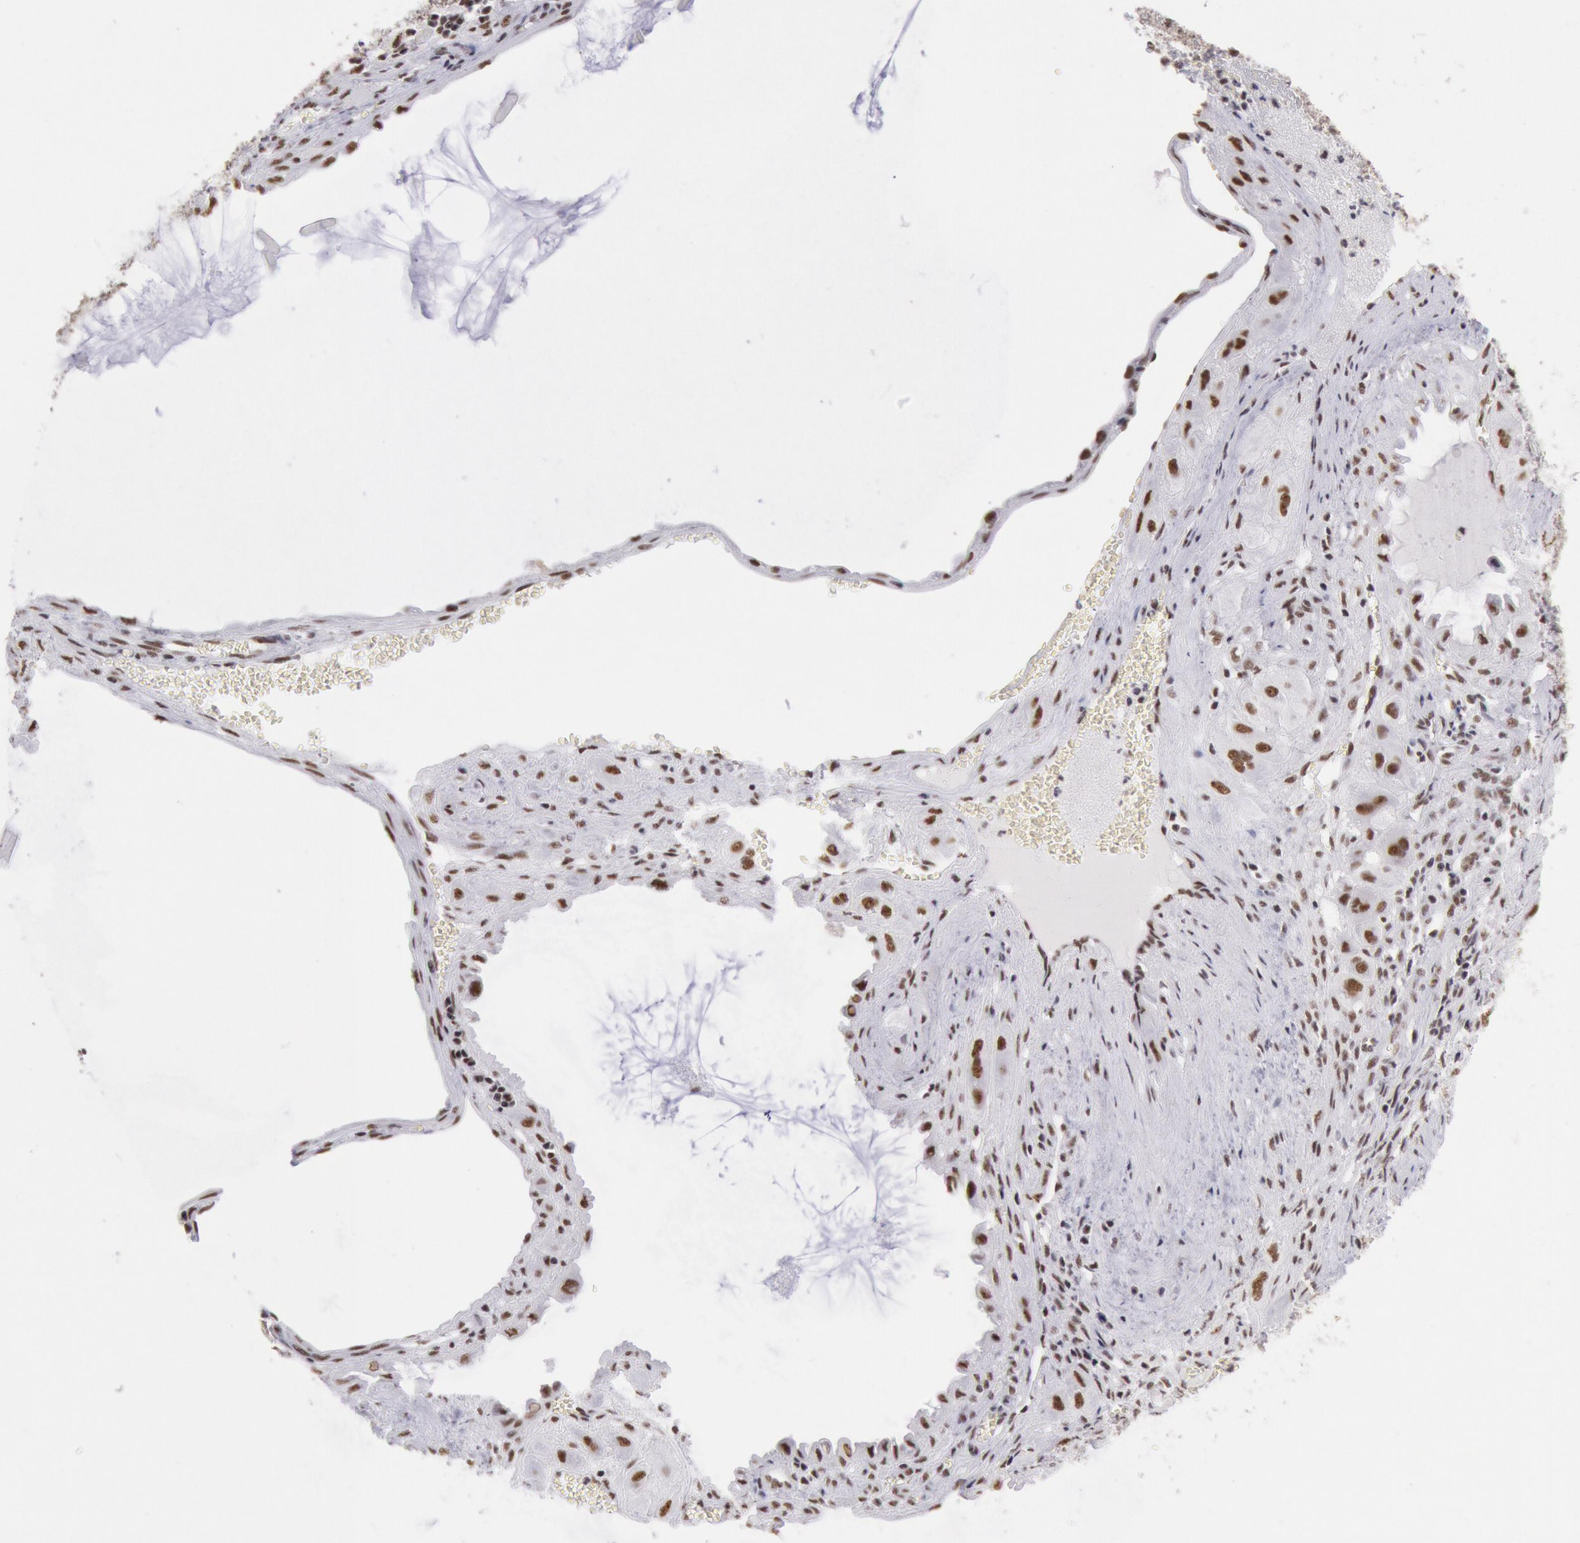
{"staining": {"intensity": "moderate", "quantity": ">75%", "location": "nuclear"}, "tissue": "cervical cancer", "cell_type": "Tumor cells", "image_type": "cancer", "snomed": [{"axis": "morphology", "description": "Squamous cell carcinoma, NOS"}, {"axis": "topography", "description": "Cervix"}], "caption": "Tumor cells demonstrate moderate nuclear staining in about >75% of cells in cervical cancer.", "gene": "SNRPD3", "patient": {"sex": "female", "age": 34}}